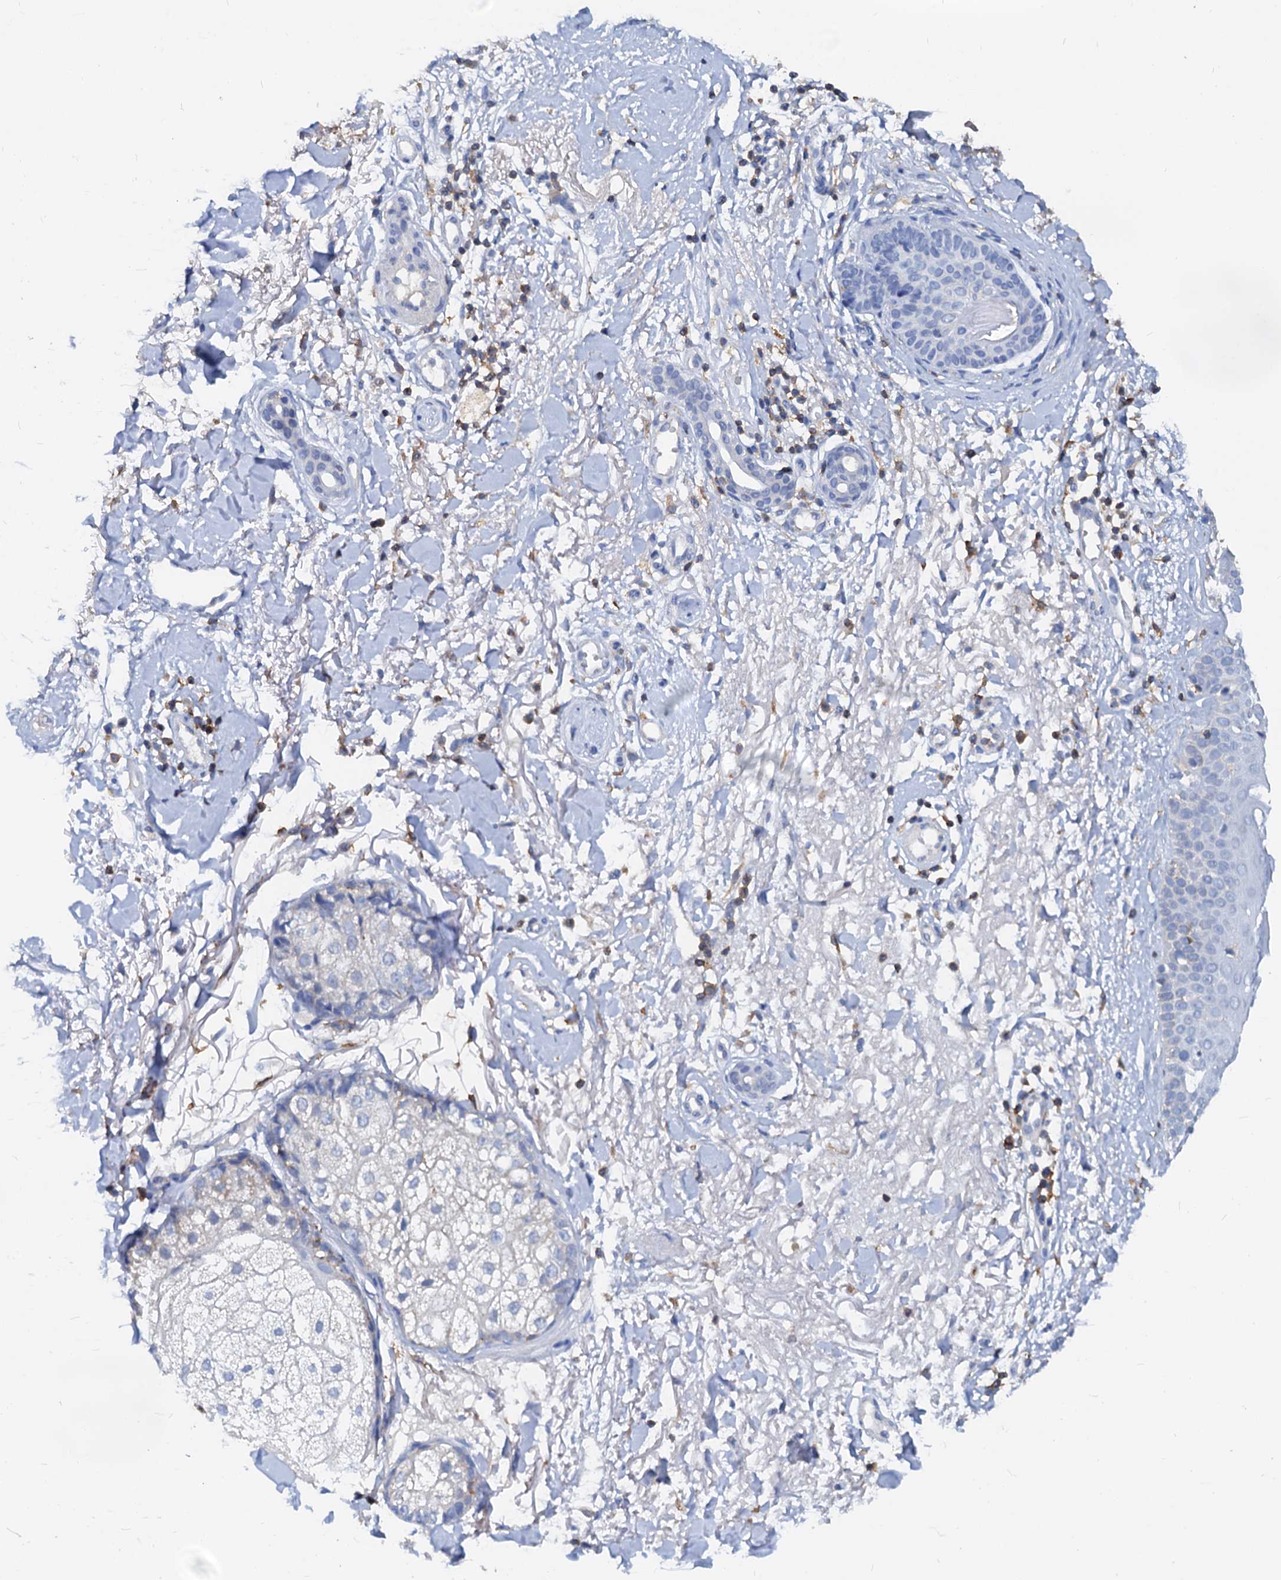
{"staining": {"intensity": "negative", "quantity": "none", "location": "none"}, "tissue": "skin cancer", "cell_type": "Tumor cells", "image_type": "cancer", "snomed": [{"axis": "morphology", "description": "Basal cell carcinoma"}, {"axis": "topography", "description": "Skin"}], "caption": "Tumor cells are negative for brown protein staining in basal cell carcinoma (skin).", "gene": "LCP2", "patient": {"sex": "male", "age": 85}}